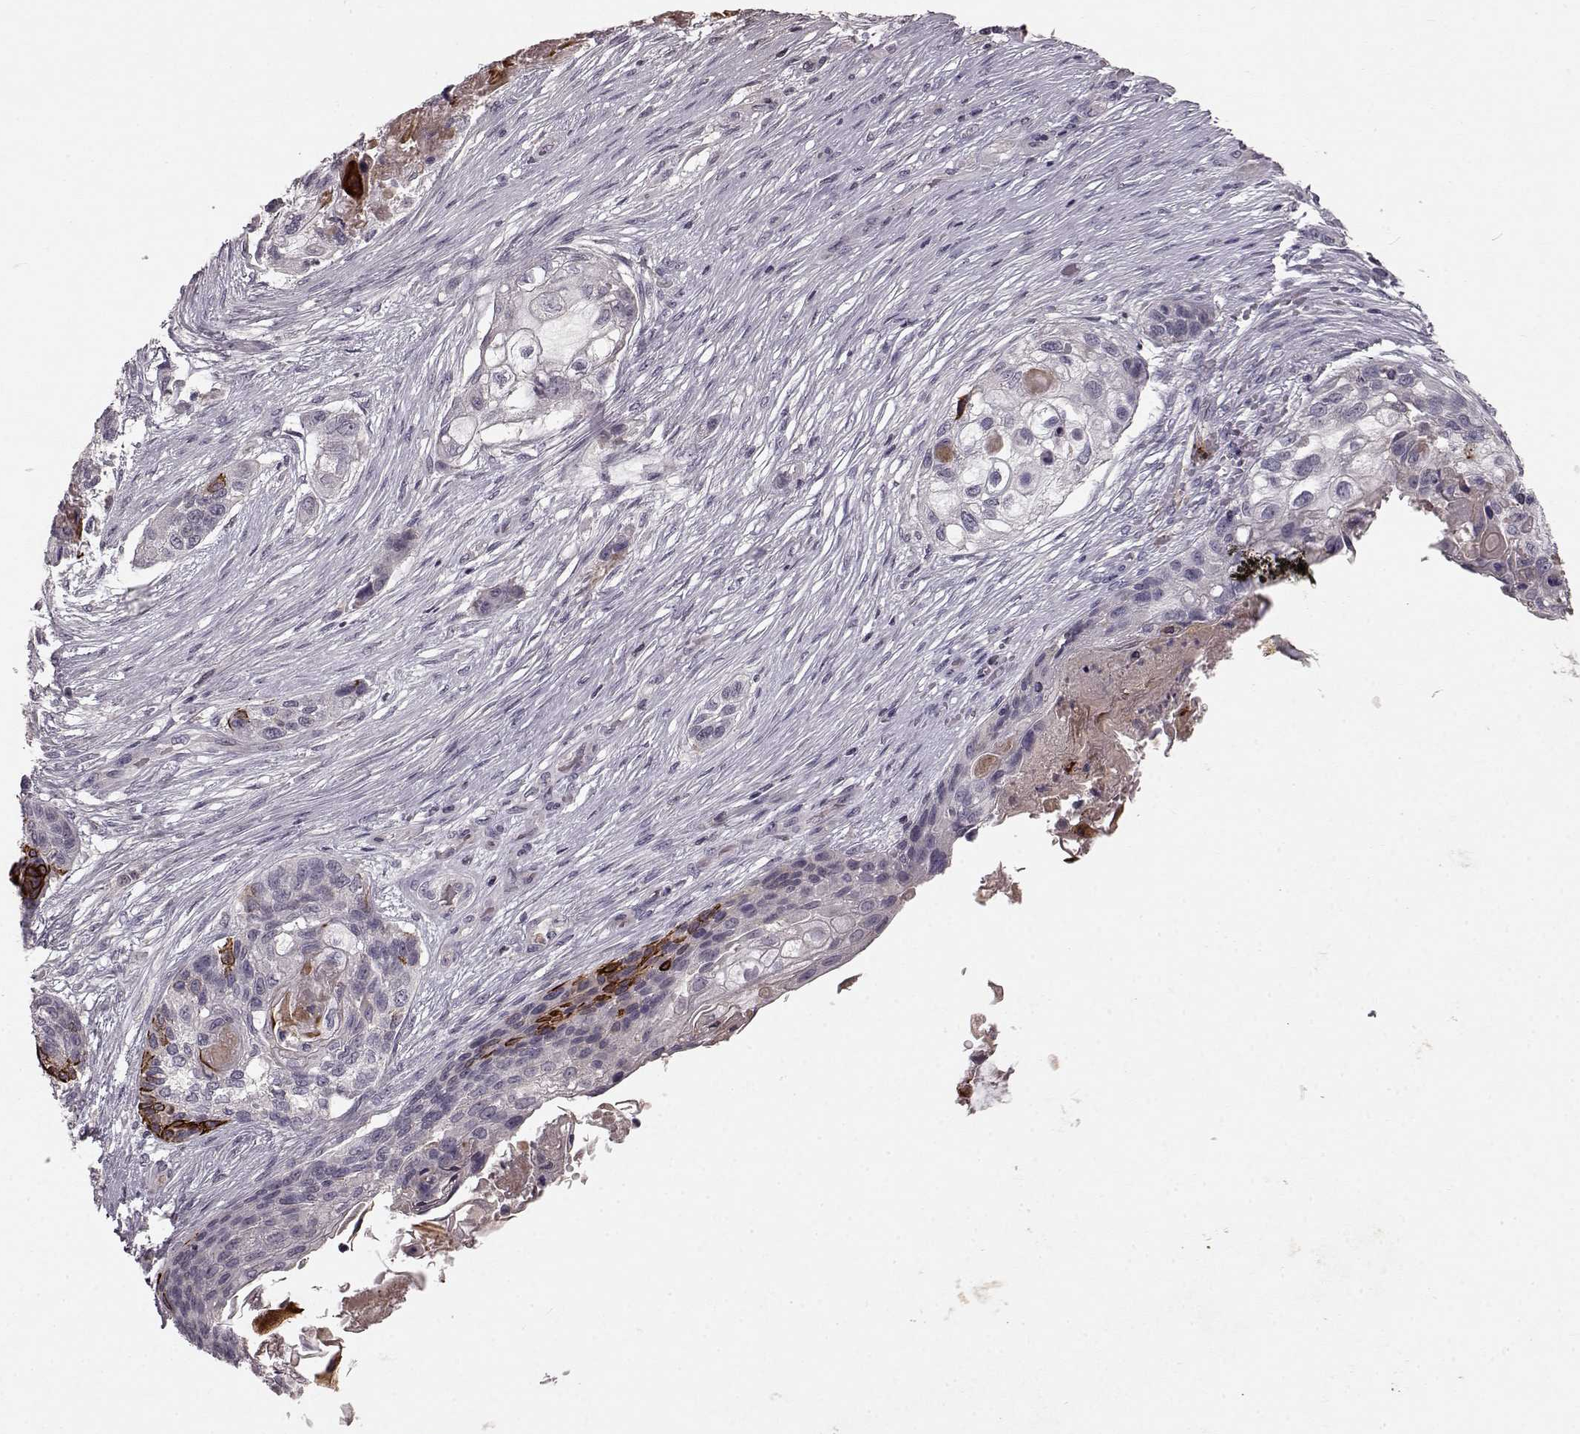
{"staining": {"intensity": "negative", "quantity": "none", "location": "none"}, "tissue": "lung cancer", "cell_type": "Tumor cells", "image_type": "cancer", "snomed": [{"axis": "morphology", "description": "Squamous cell carcinoma, NOS"}, {"axis": "topography", "description": "Lung"}], "caption": "An immunohistochemistry (IHC) histopathology image of lung cancer (squamous cell carcinoma) is shown. There is no staining in tumor cells of lung cancer (squamous cell carcinoma). (DAB (3,3'-diaminobenzidine) immunohistochemistry with hematoxylin counter stain).", "gene": "SLC22A18", "patient": {"sex": "male", "age": 69}}